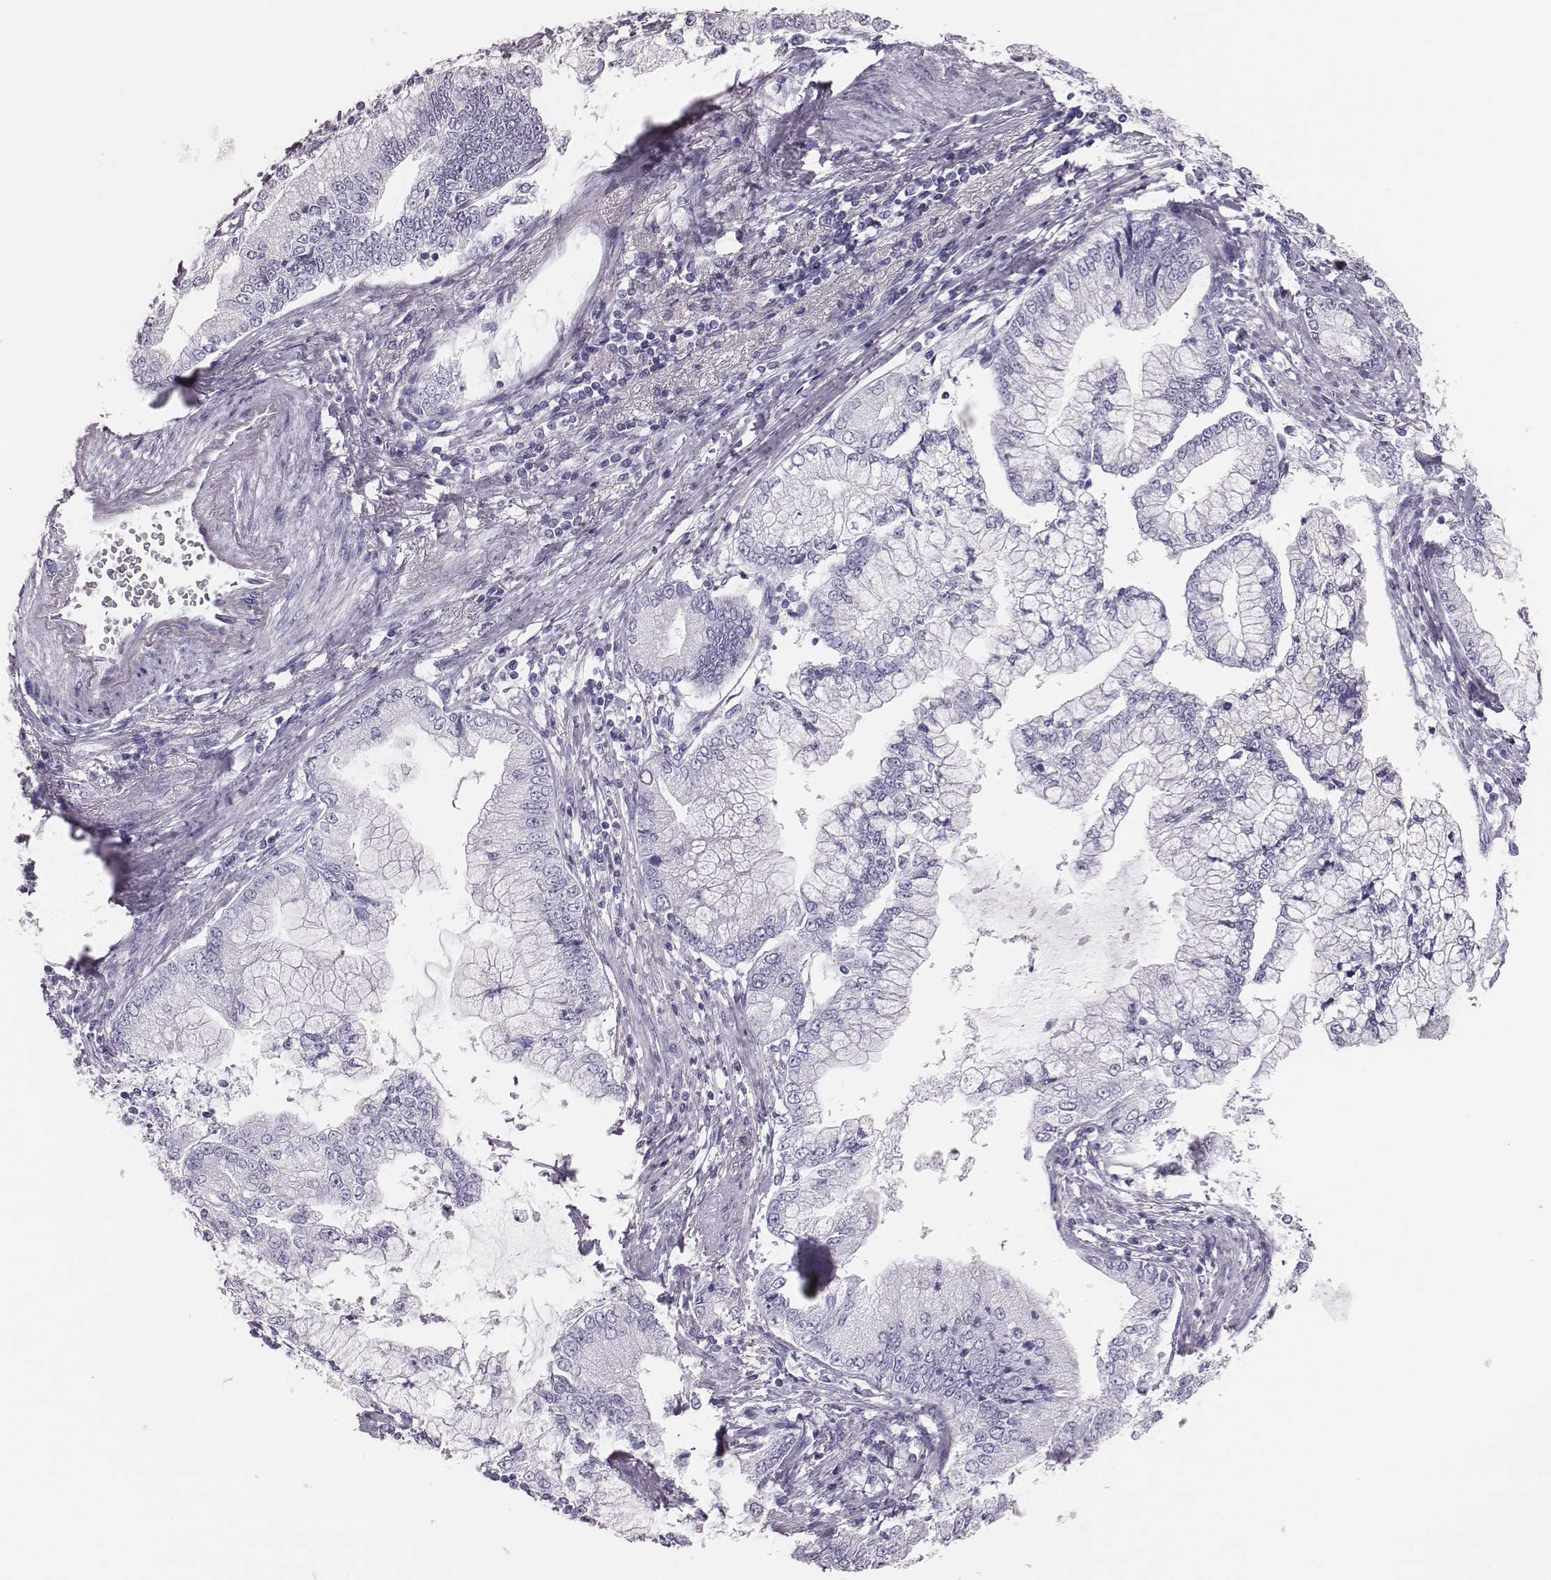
{"staining": {"intensity": "negative", "quantity": "none", "location": "none"}, "tissue": "stomach cancer", "cell_type": "Tumor cells", "image_type": "cancer", "snomed": [{"axis": "morphology", "description": "Adenocarcinoma, NOS"}, {"axis": "topography", "description": "Stomach, upper"}], "caption": "Adenocarcinoma (stomach) was stained to show a protein in brown. There is no significant positivity in tumor cells.", "gene": "H1-6", "patient": {"sex": "female", "age": 74}}